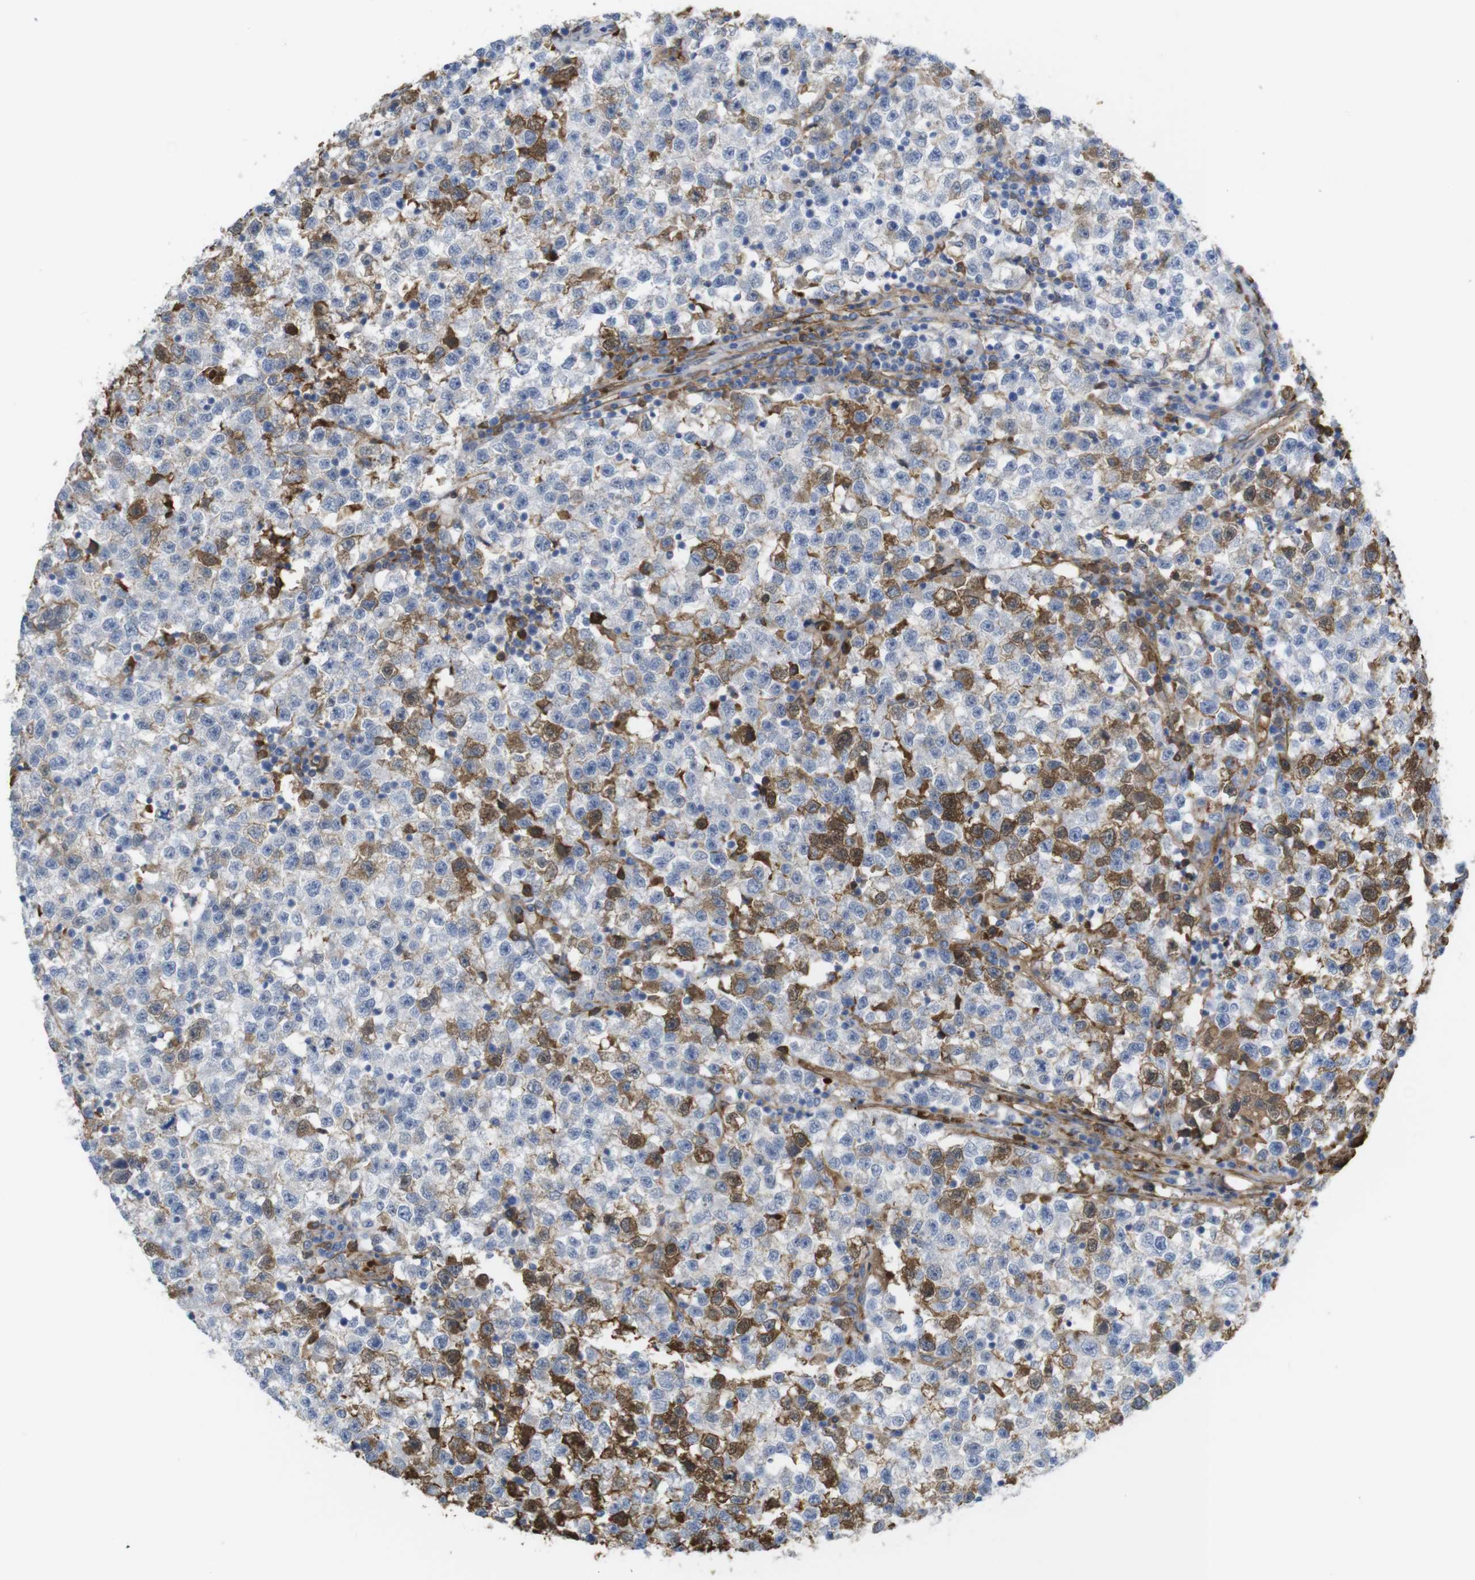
{"staining": {"intensity": "negative", "quantity": "none", "location": "none"}, "tissue": "testis cancer", "cell_type": "Tumor cells", "image_type": "cancer", "snomed": [{"axis": "morphology", "description": "Seminoma, NOS"}, {"axis": "topography", "description": "Testis"}], "caption": "Protein analysis of testis cancer shows no significant positivity in tumor cells.", "gene": "CYBRD1", "patient": {"sex": "male", "age": 22}}